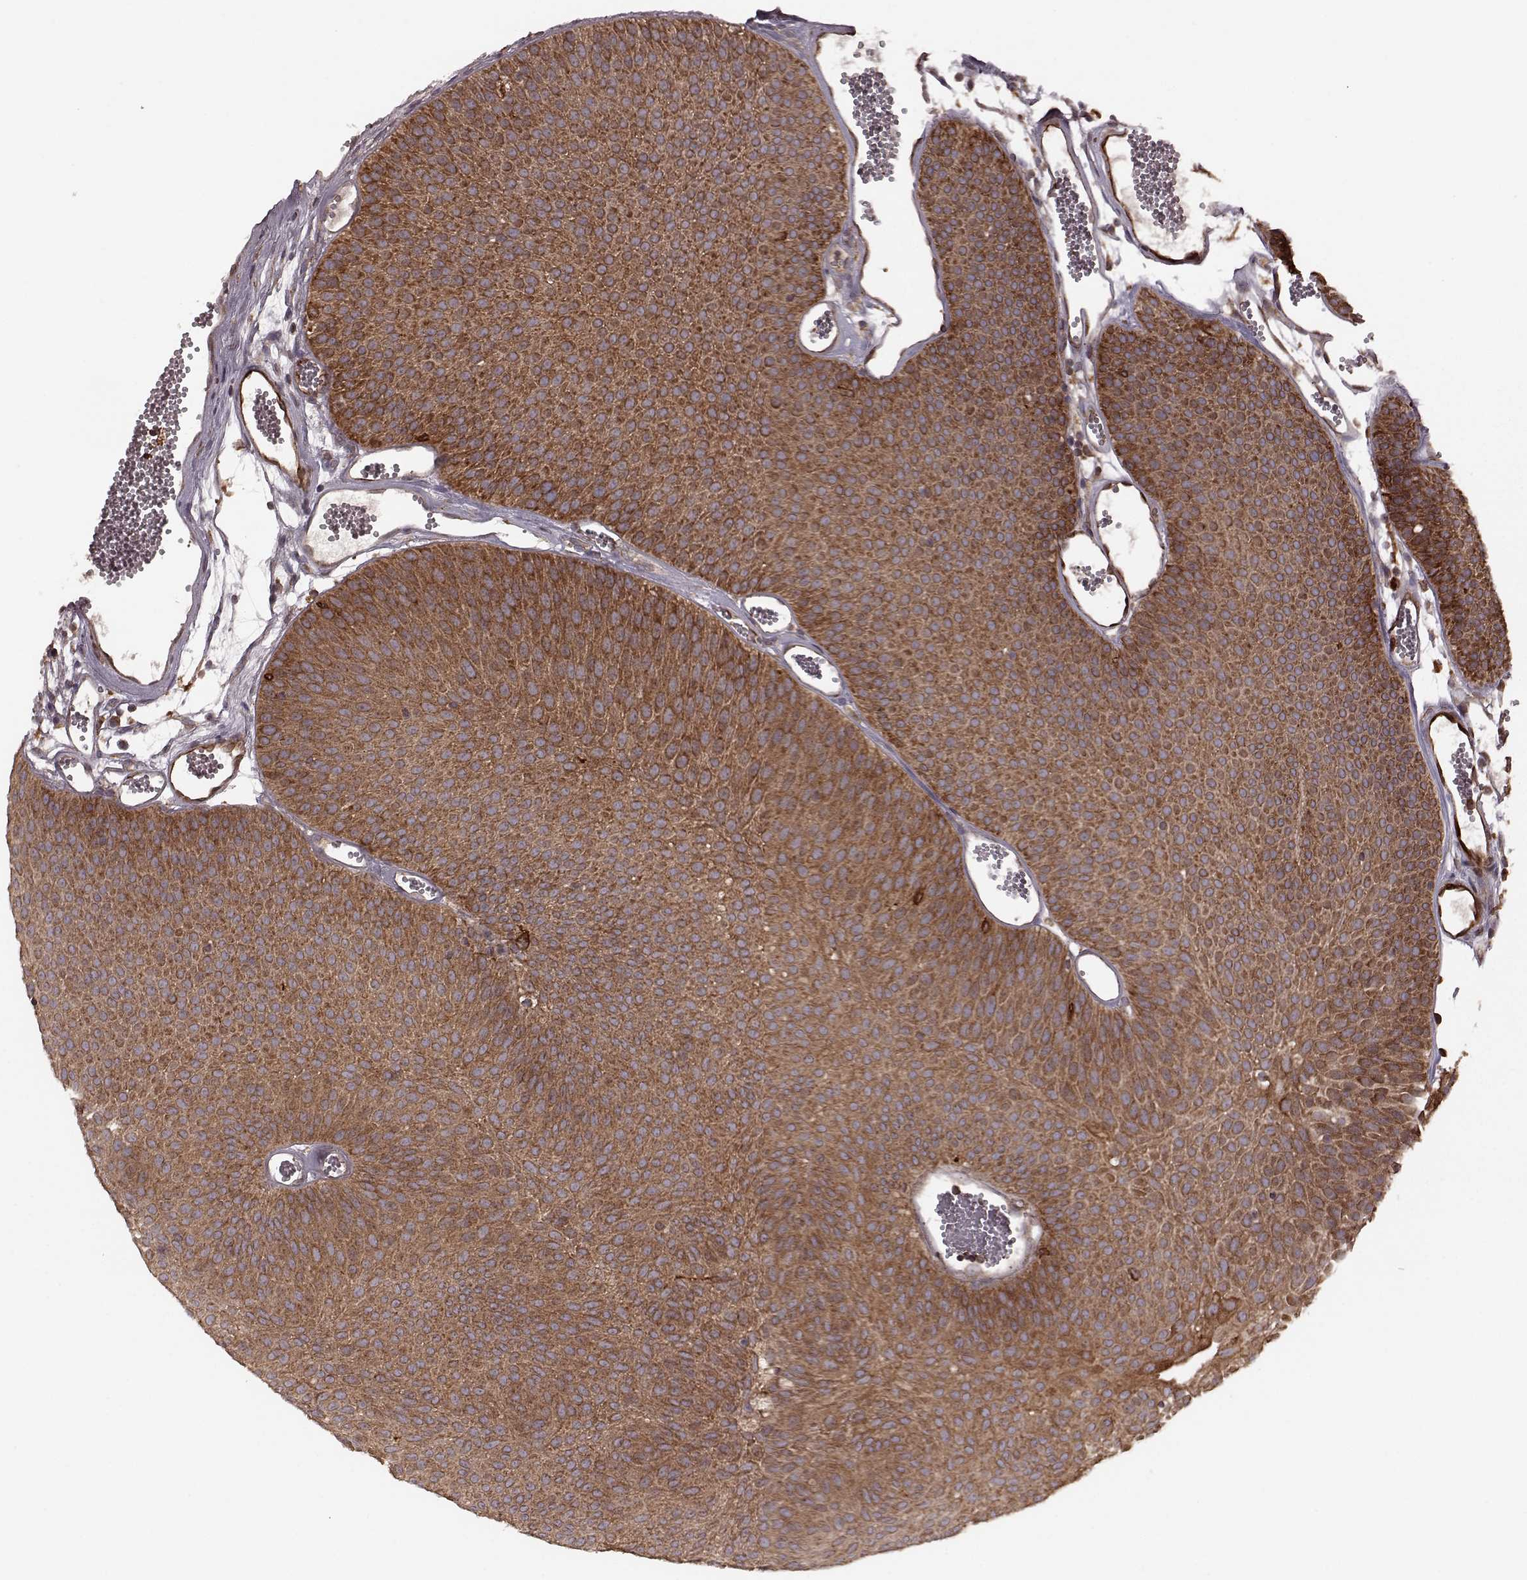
{"staining": {"intensity": "strong", "quantity": ">75%", "location": "cytoplasmic/membranous"}, "tissue": "urothelial cancer", "cell_type": "Tumor cells", "image_type": "cancer", "snomed": [{"axis": "morphology", "description": "Urothelial carcinoma, Low grade"}, {"axis": "topography", "description": "Urinary bladder"}], "caption": "Urothelial cancer tissue shows strong cytoplasmic/membranous expression in approximately >75% of tumor cells", "gene": "AGPAT1", "patient": {"sex": "male", "age": 52}}